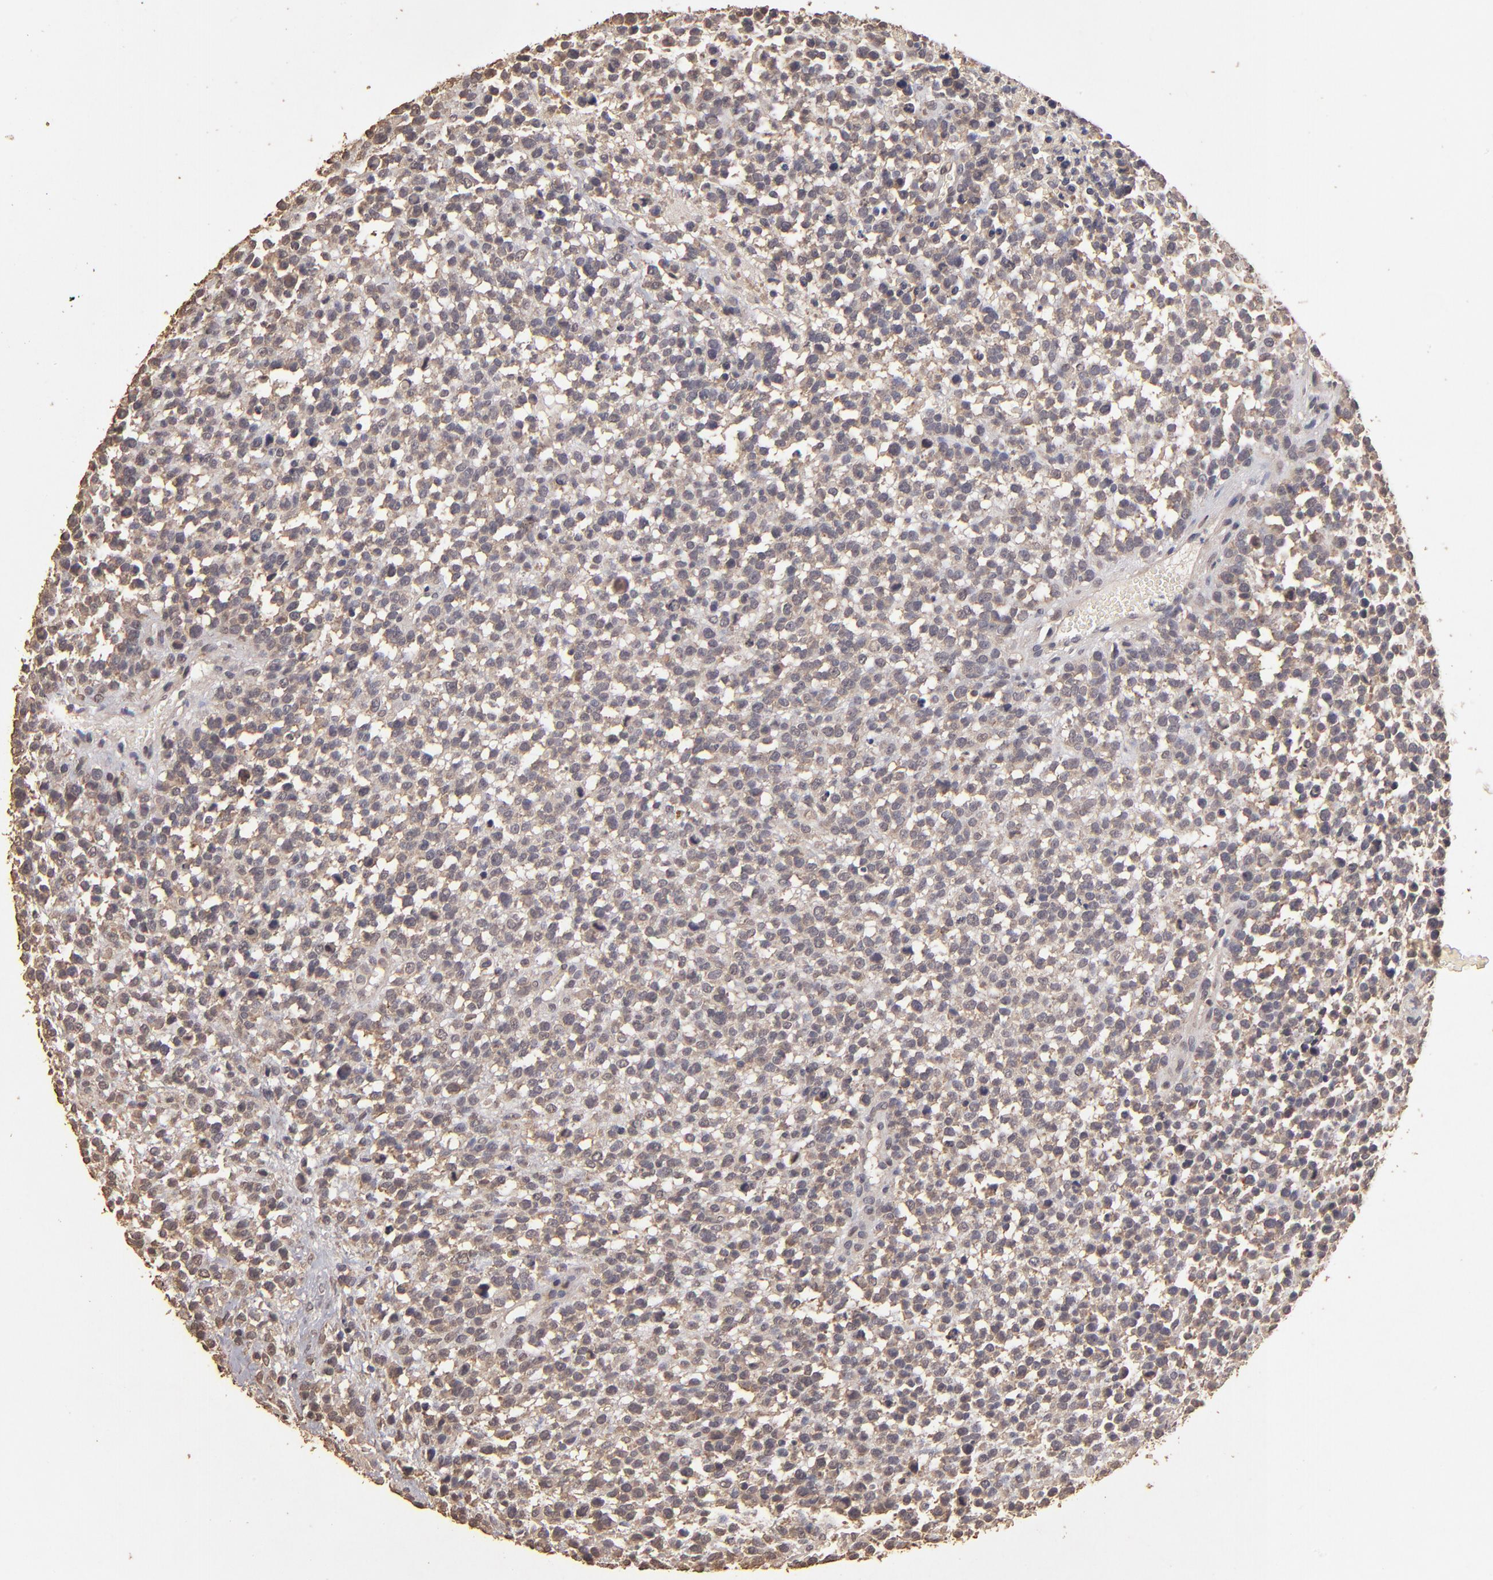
{"staining": {"intensity": "weak", "quantity": "<25%", "location": "cytoplasmic/membranous"}, "tissue": "glioma", "cell_type": "Tumor cells", "image_type": "cancer", "snomed": [{"axis": "morphology", "description": "Glioma, malignant, High grade"}, {"axis": "topography", "description": "Brain"}], "caption": "The image shows no staining of tumor cells in malignant glioma (high-grade).", "gene": "OPHN1", "patient": {"sex": "male", "age": 66}}